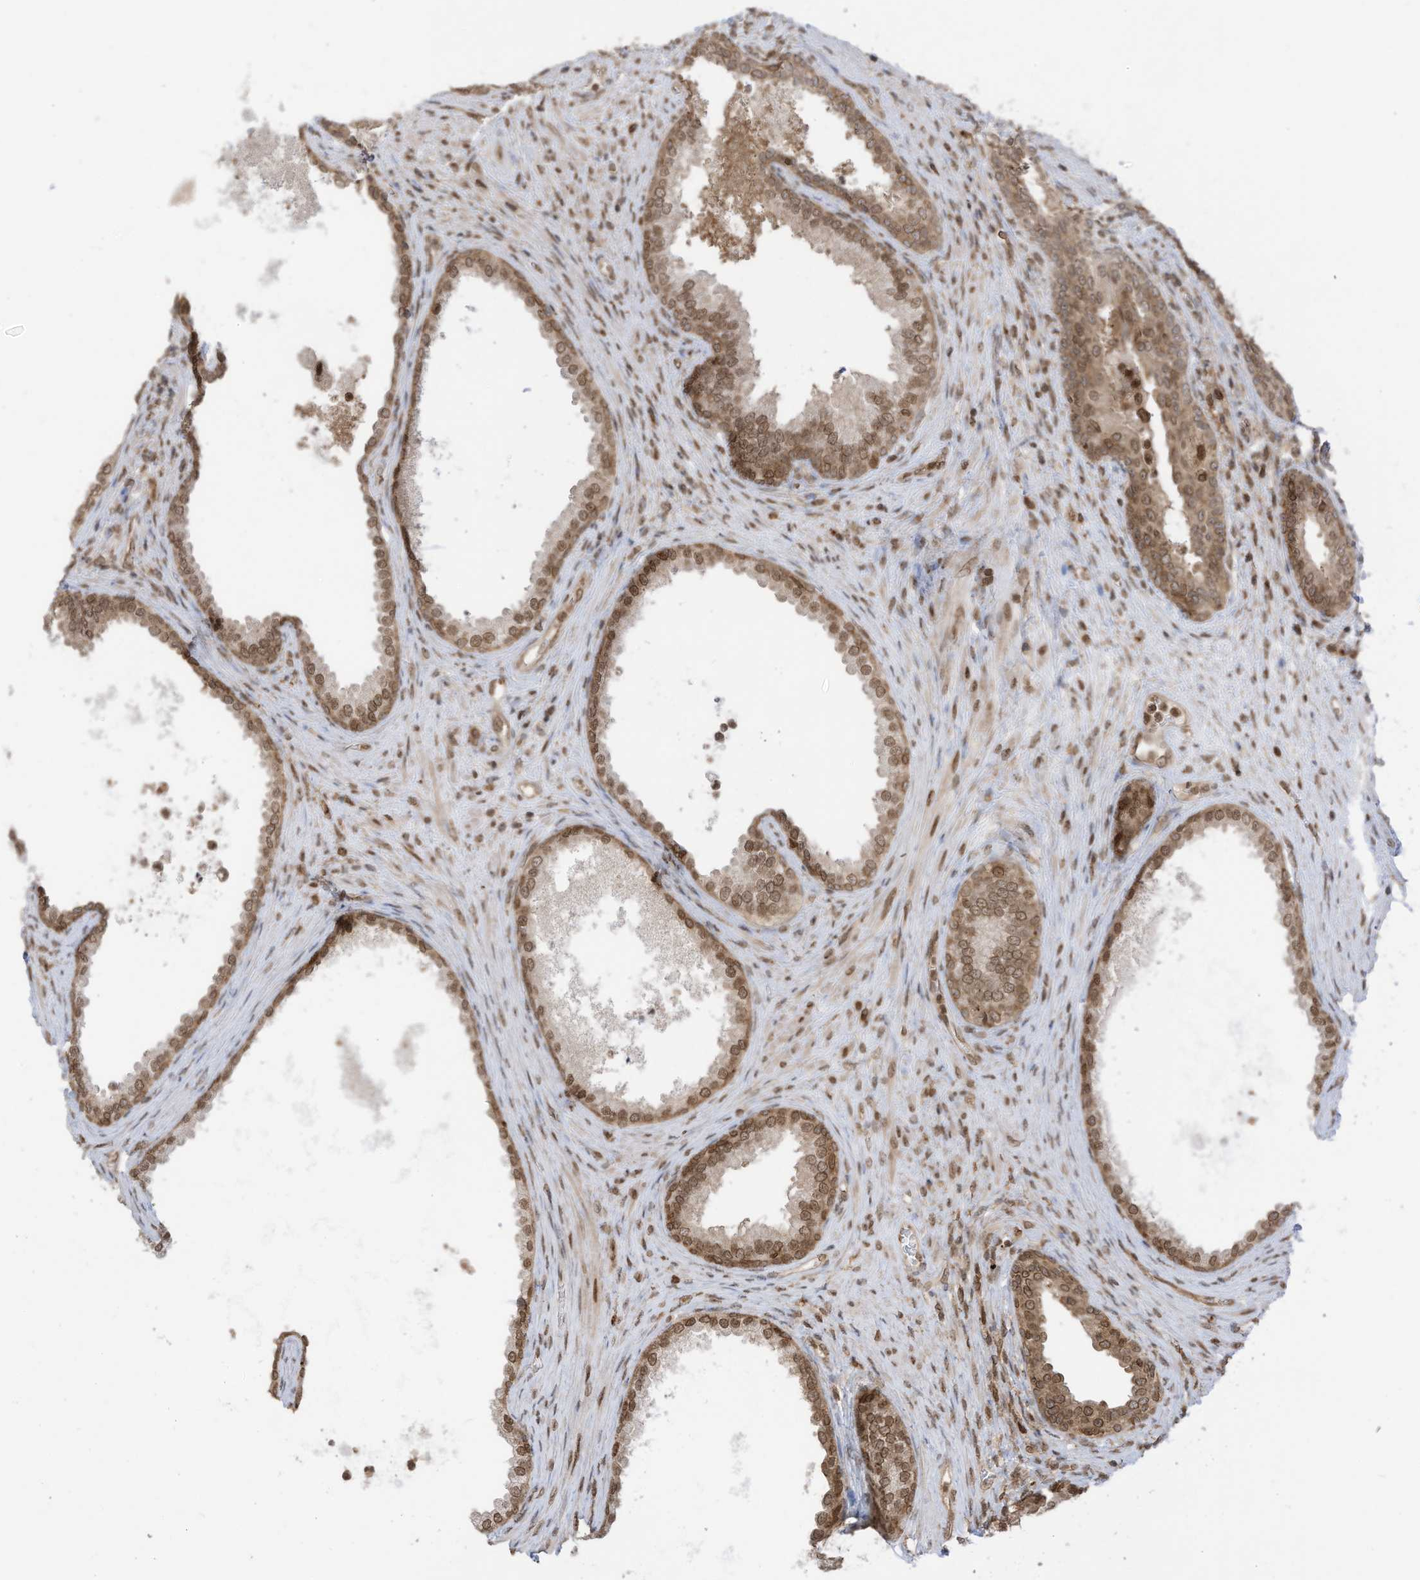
{"staining": {"intensity": "moderate", "quantity": ">75%", "location": "nuclear"}, "tissue": "prostate", "cell_type": "Glandular cells", "image_type": "normal", "snomed": [{"axis": "morphology", "description": "Normal tissue, NOS"}, {"axis": "topography", "description": "Prostate"}], "caption": "This is a photomicrograph of immunohistochemistry staining of normal prostate, which shows moderate expression in the nuclear of glandular cells.", "gene": "KPNB1", "patient": {"sex": "male", "age": 76}}